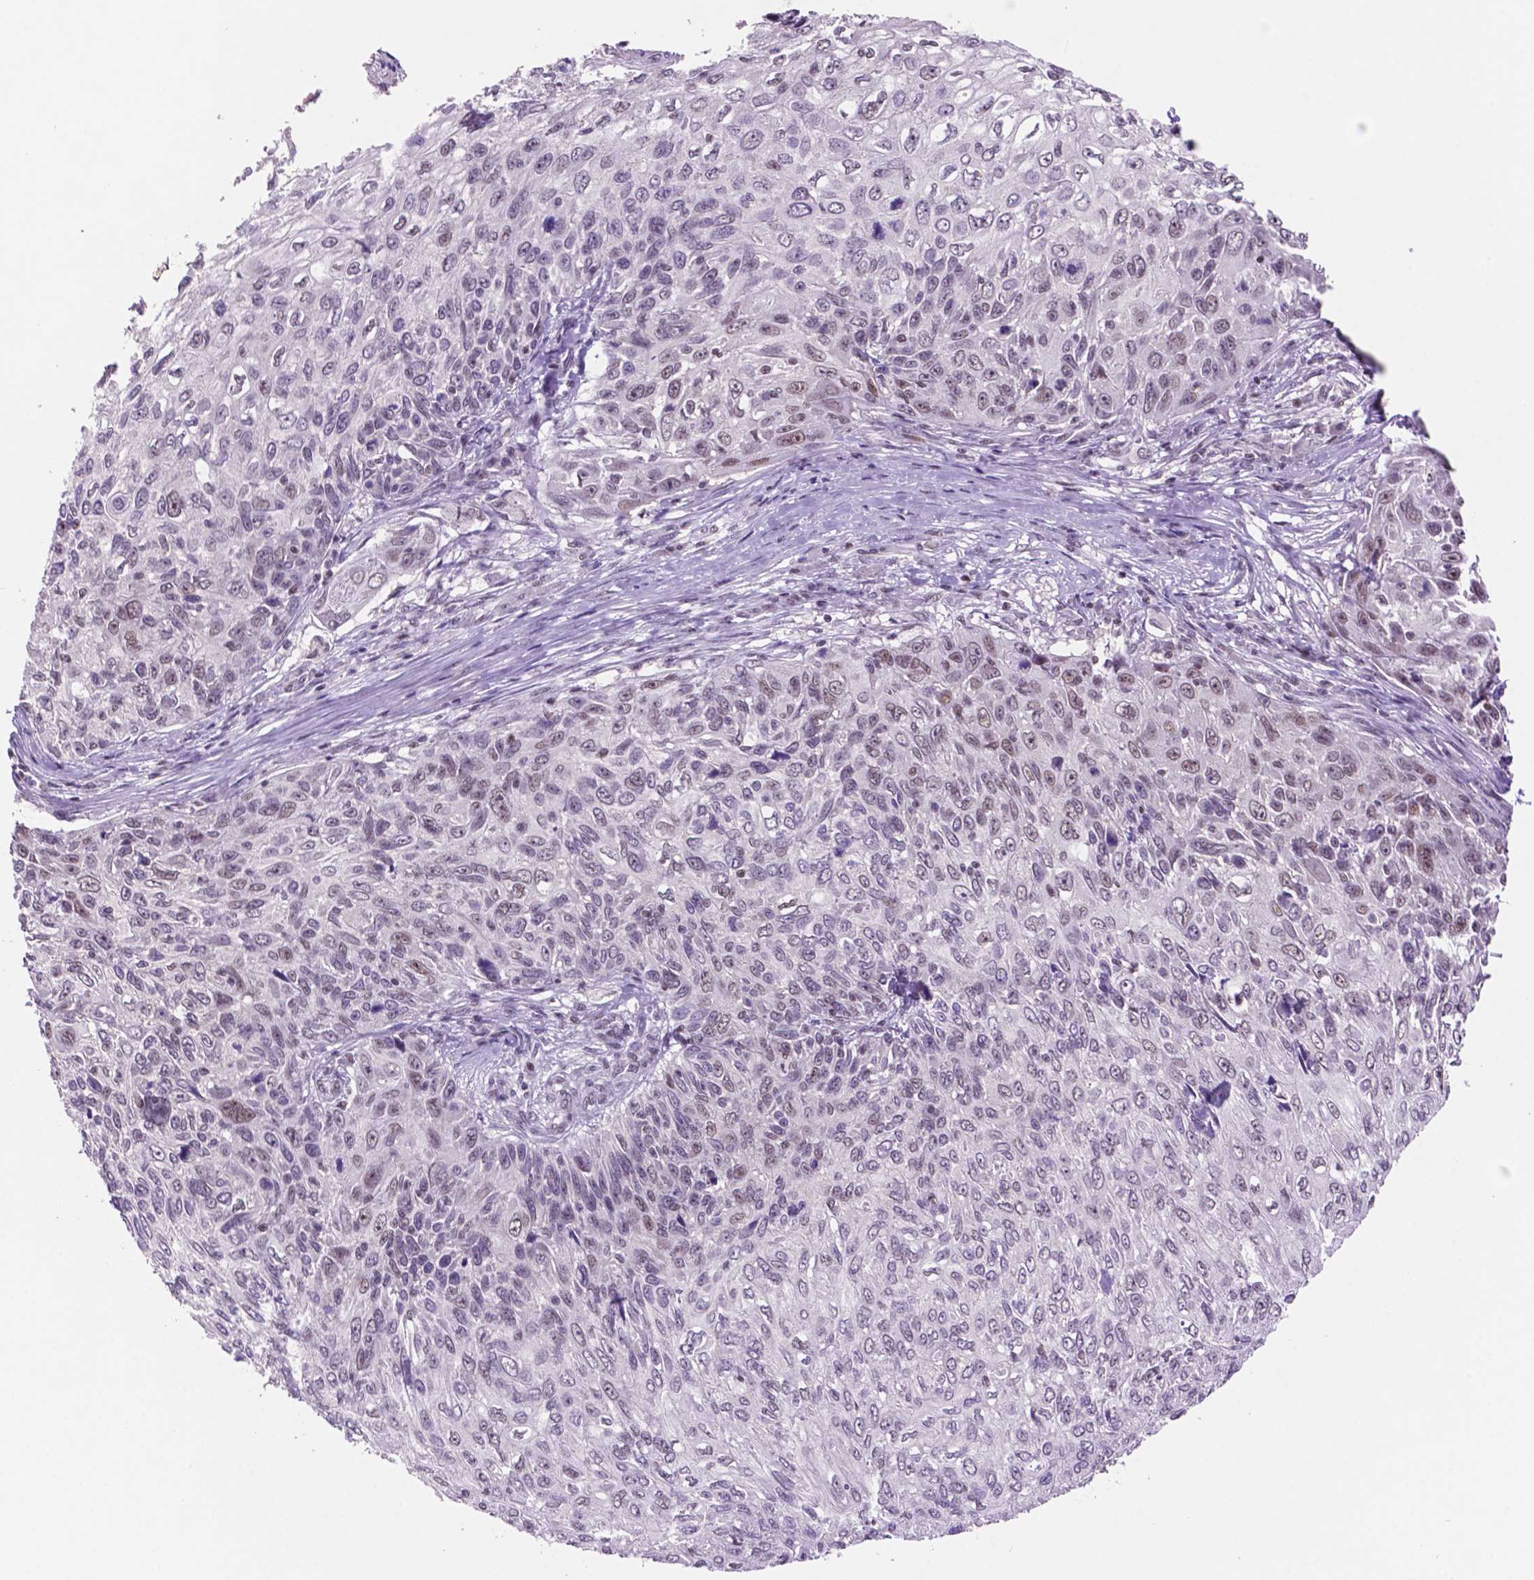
{"staining": {"intensity": "weak", "quantity": "<25%", "location": "nuclear"}, "tissue": "skin cancer", "cell_type": "Tumor cells", "image_type": "cancer", "snomed": [{"axis": "morphology", "description": "Squamous cell carcinoma, NOS"}, {"axis": "topography", "description": "Skin"}], "caption": "A high-resolution micrograph shows IHC staining of skin cancer, which demonstrates no significant positivity in tumor cells.", "gene": "NCOR1", "patient": {"sex": "male", "age": 92}}